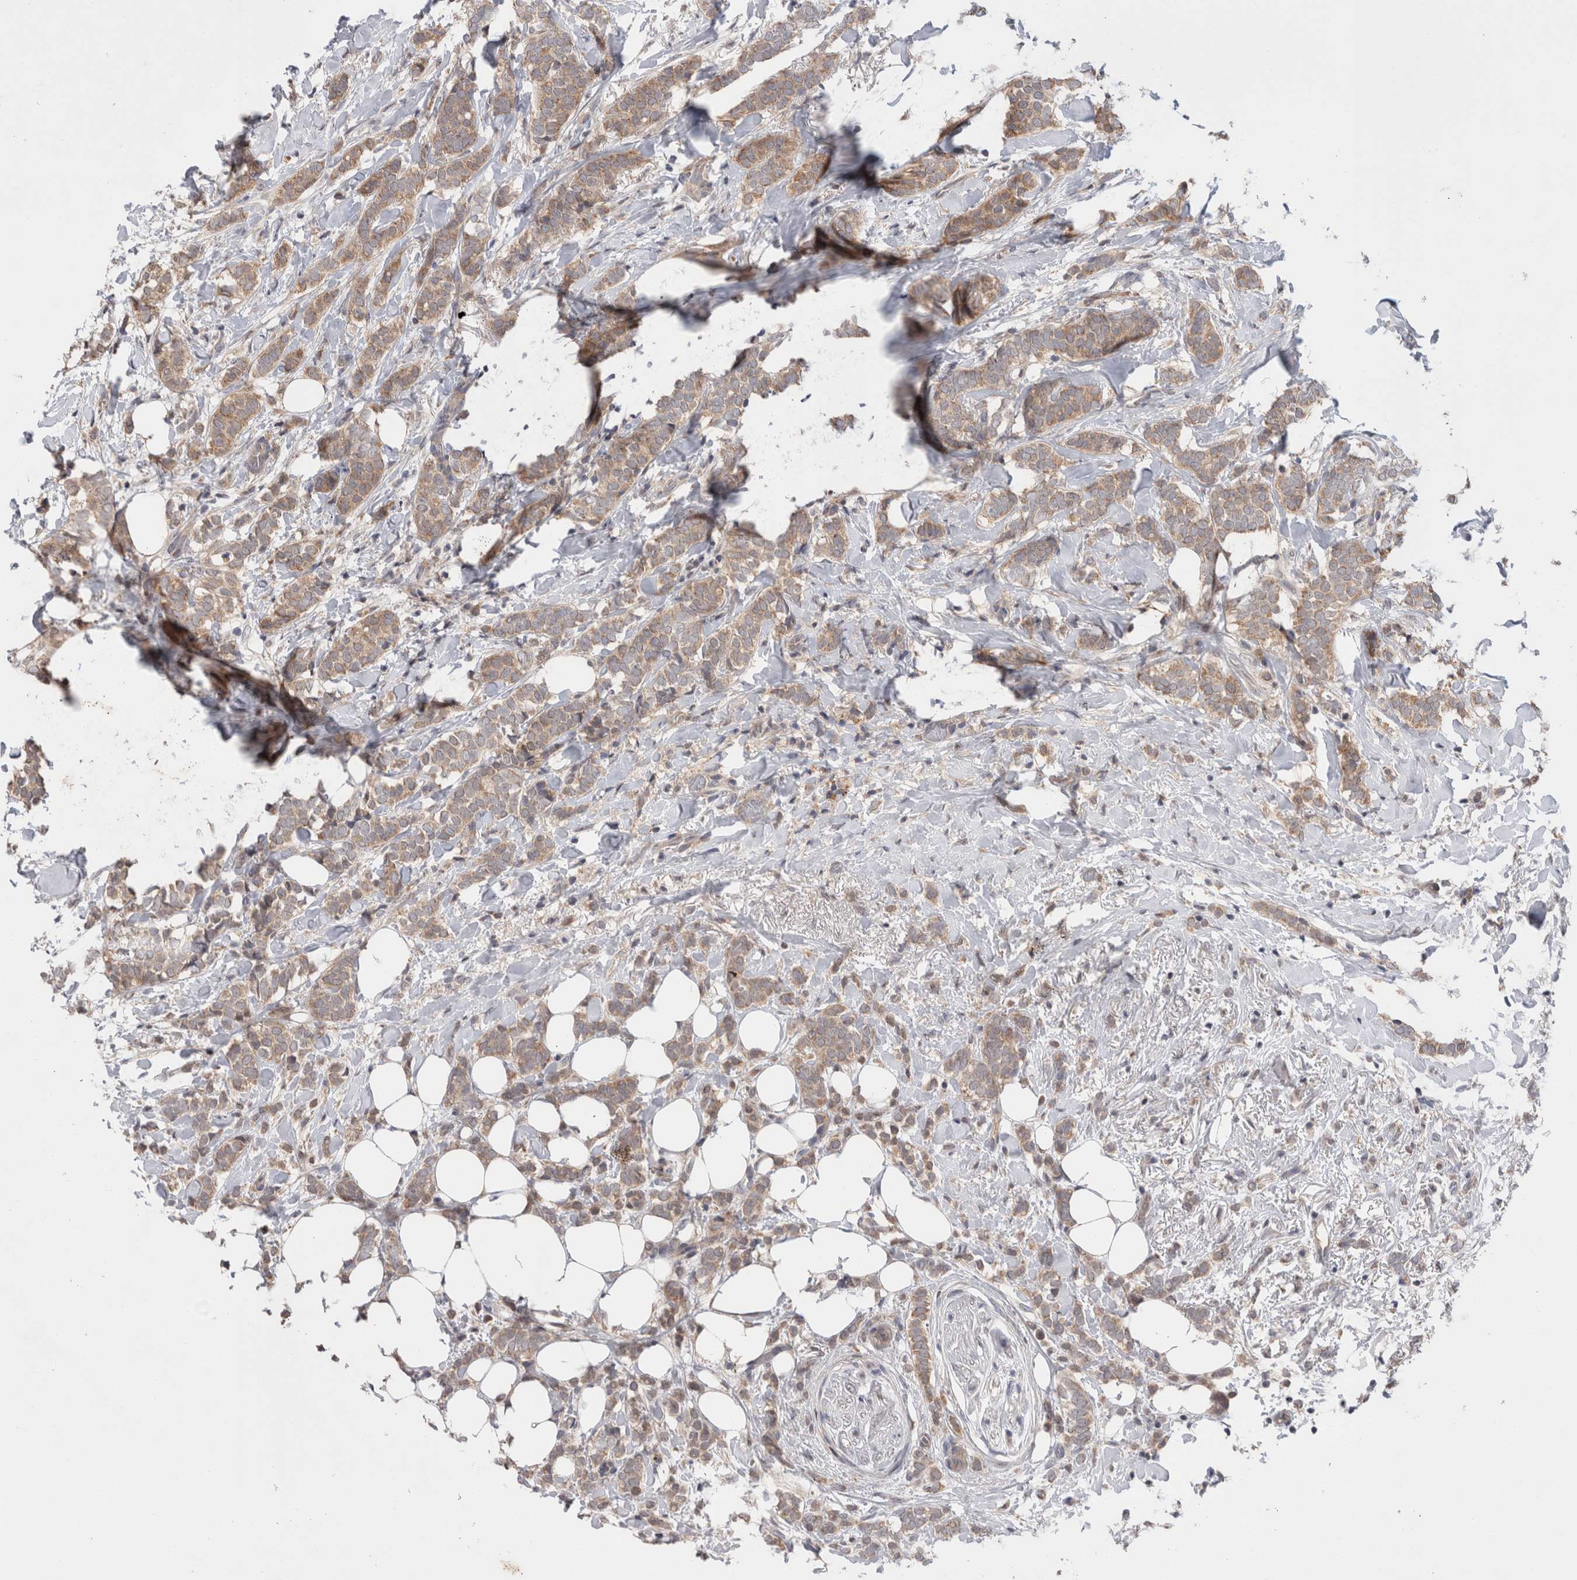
{"staining": {"intensity": "weak", "quantity": ">75%", "location": "cytoplasmic/membranous"}, "tissue": "breast cancer", "cell_type": "Tumor cells", "image_type": "cancer", "snomed": [{"axis": "morphology", "description": "Lobular carcinoma"}, {"axis": "topography", "description": "Breast"}], "caption": "Immunohistochemistry (IHC) (DAB) staining of breast cancer (lobular carcinoma) demonstrates weak cytoplasmic/membranous protein expression in approximately >75% of tumor cells.", "gene": "MRPL37", "patient": {"sex": "female", "age": 50}}